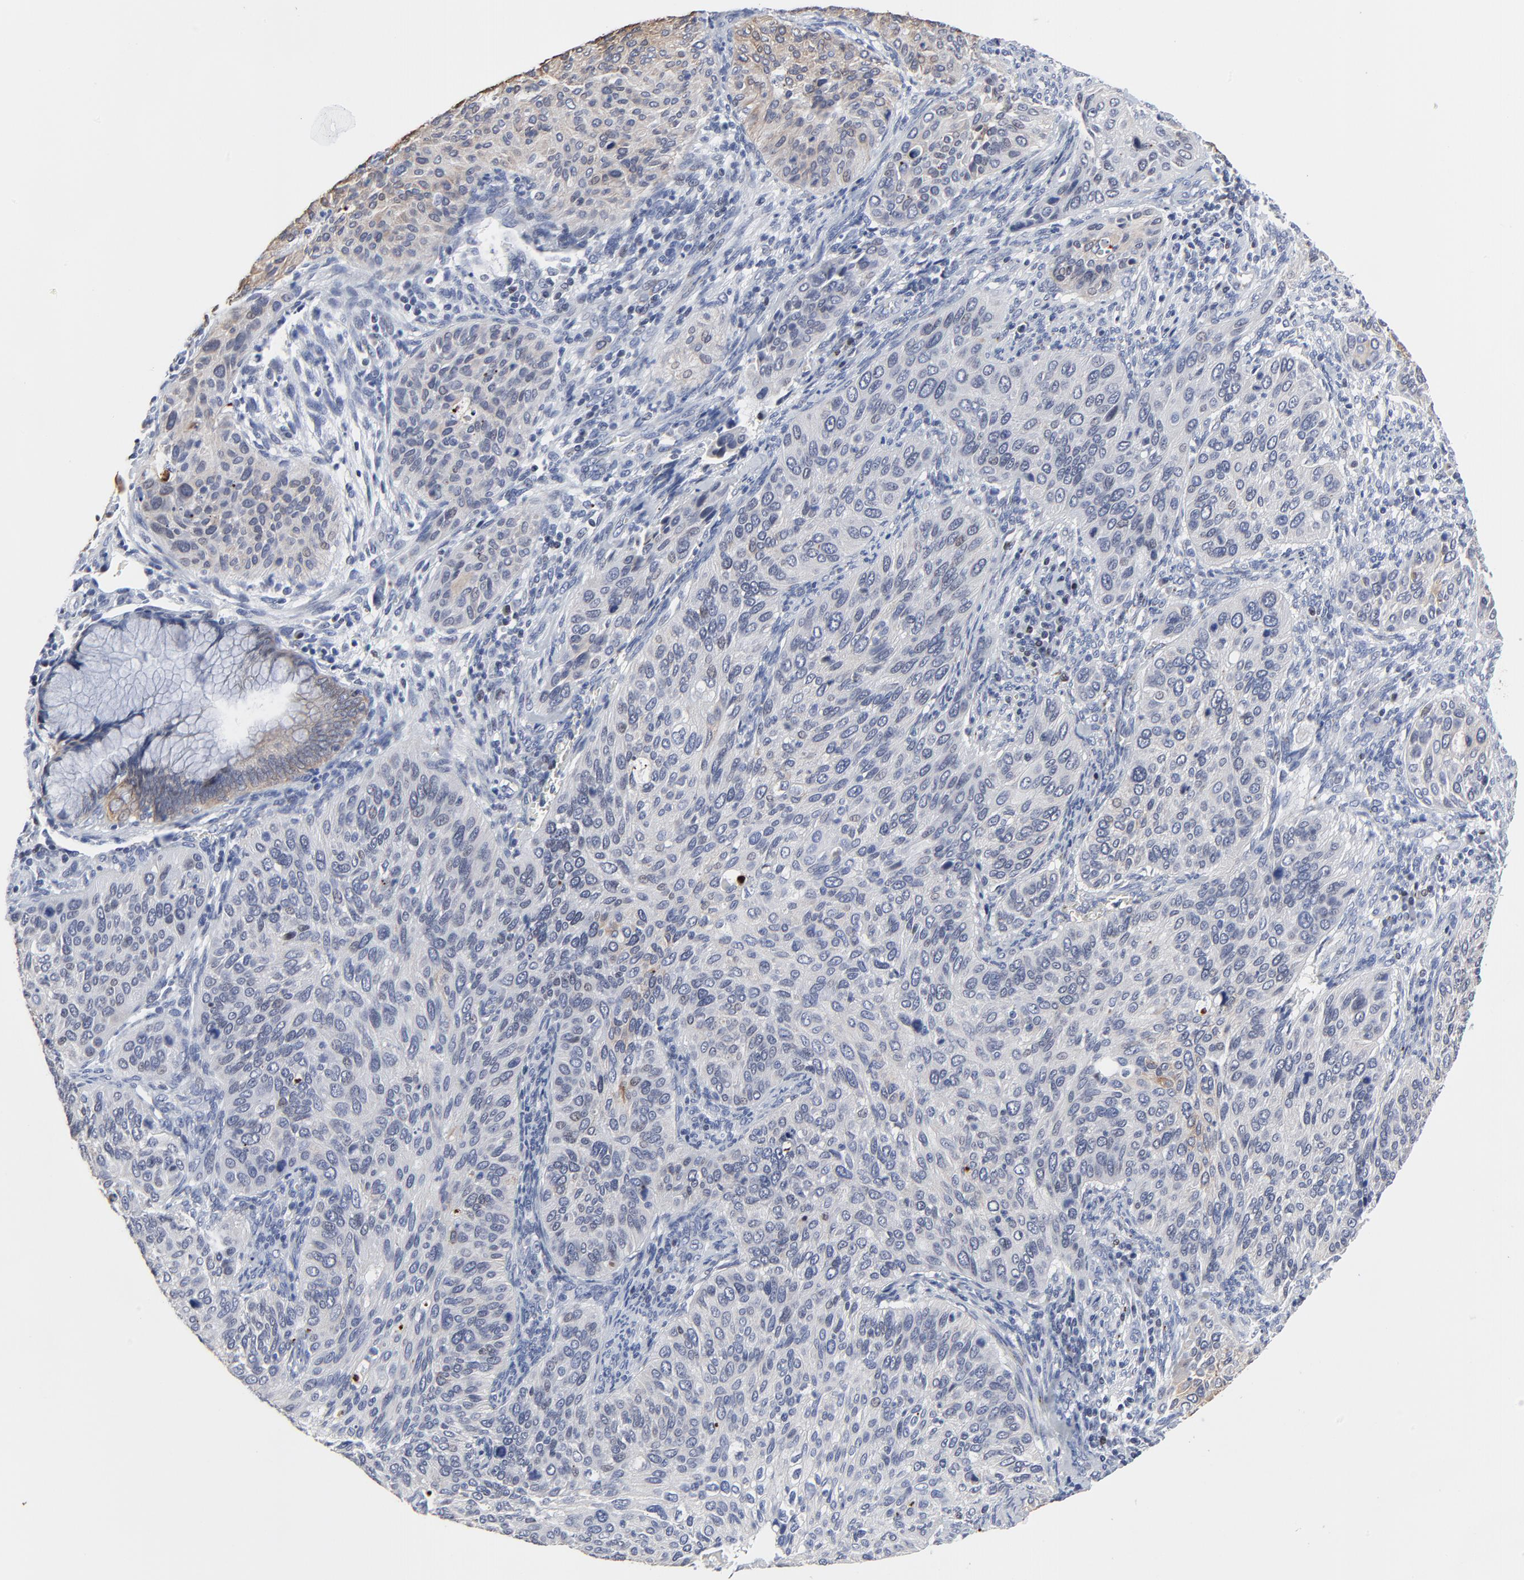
{"staining": {"intensity": "weak", "quantity": "<25%", "location": "cytoplasmic/membranous"}, "tissue": "cervical cancer", "cell_type": "Tumor cells", "image_type": "cancer", "snomed": [{"axis": "morphology", "description": "Squamous cell carcinoma, NOS"}, {"axis": "topography", "description": "Cervix"}], "caption": "IHC of cervical cancer demonstrates no expression in tumor cells.", "gene": "LNX1", "patient": {"sex": "female", "age": 57}}